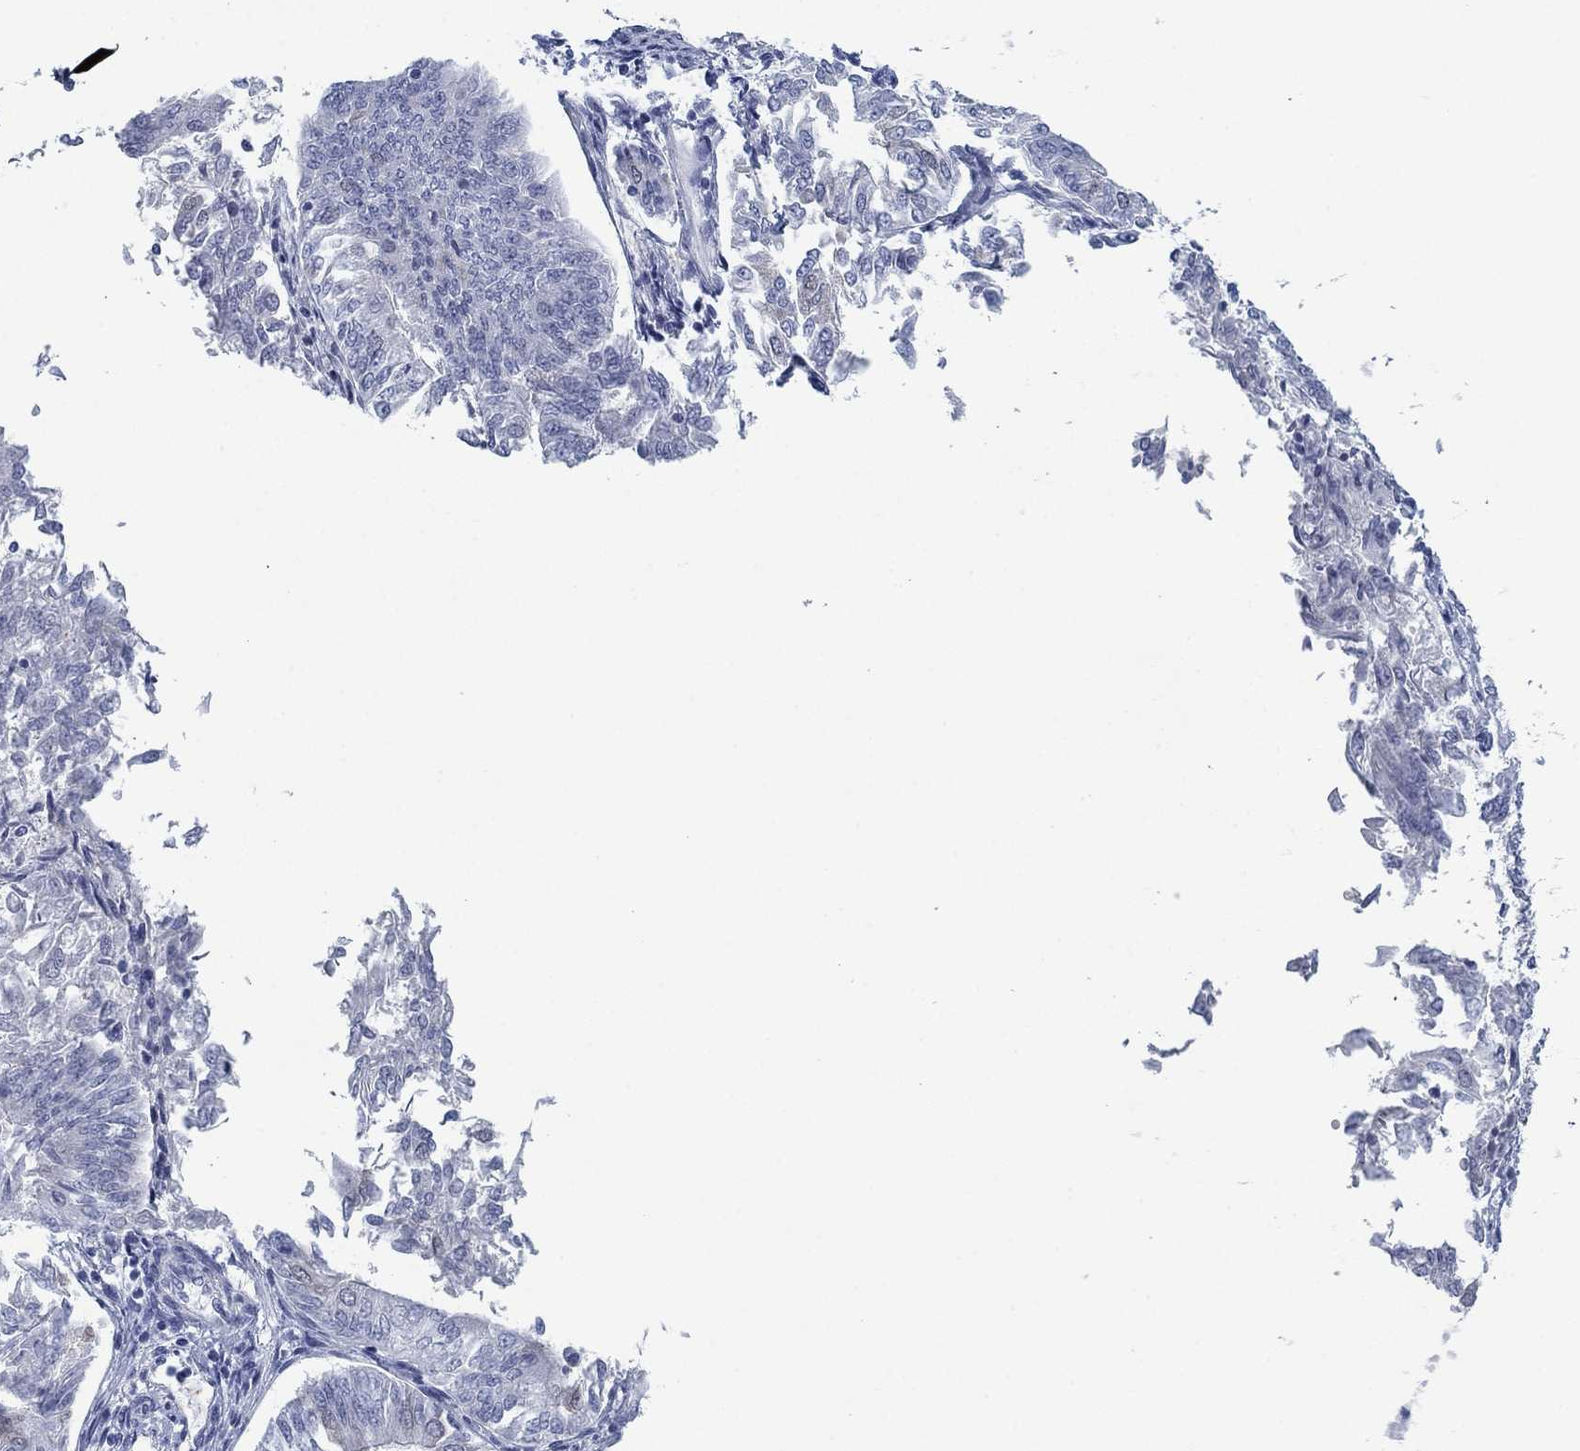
{"staining": {"intensity": "negative", "quantity": "none", "location": "none"}, "tissue": "endometrial cancer", "cell_type": "Tumor cells", "image_type": "cancer", "snomed": [{"axis": "morphology", "description": "Adenocarcinoma, NOS"}, {"axis": "topography", "description": "Endometrium"}], "caption": "There is no significant positivity in tumor cells of endometrial adenocarcinoma.", "gene": "DNAL1", "patient": {"sex": "female", "age": 58}}